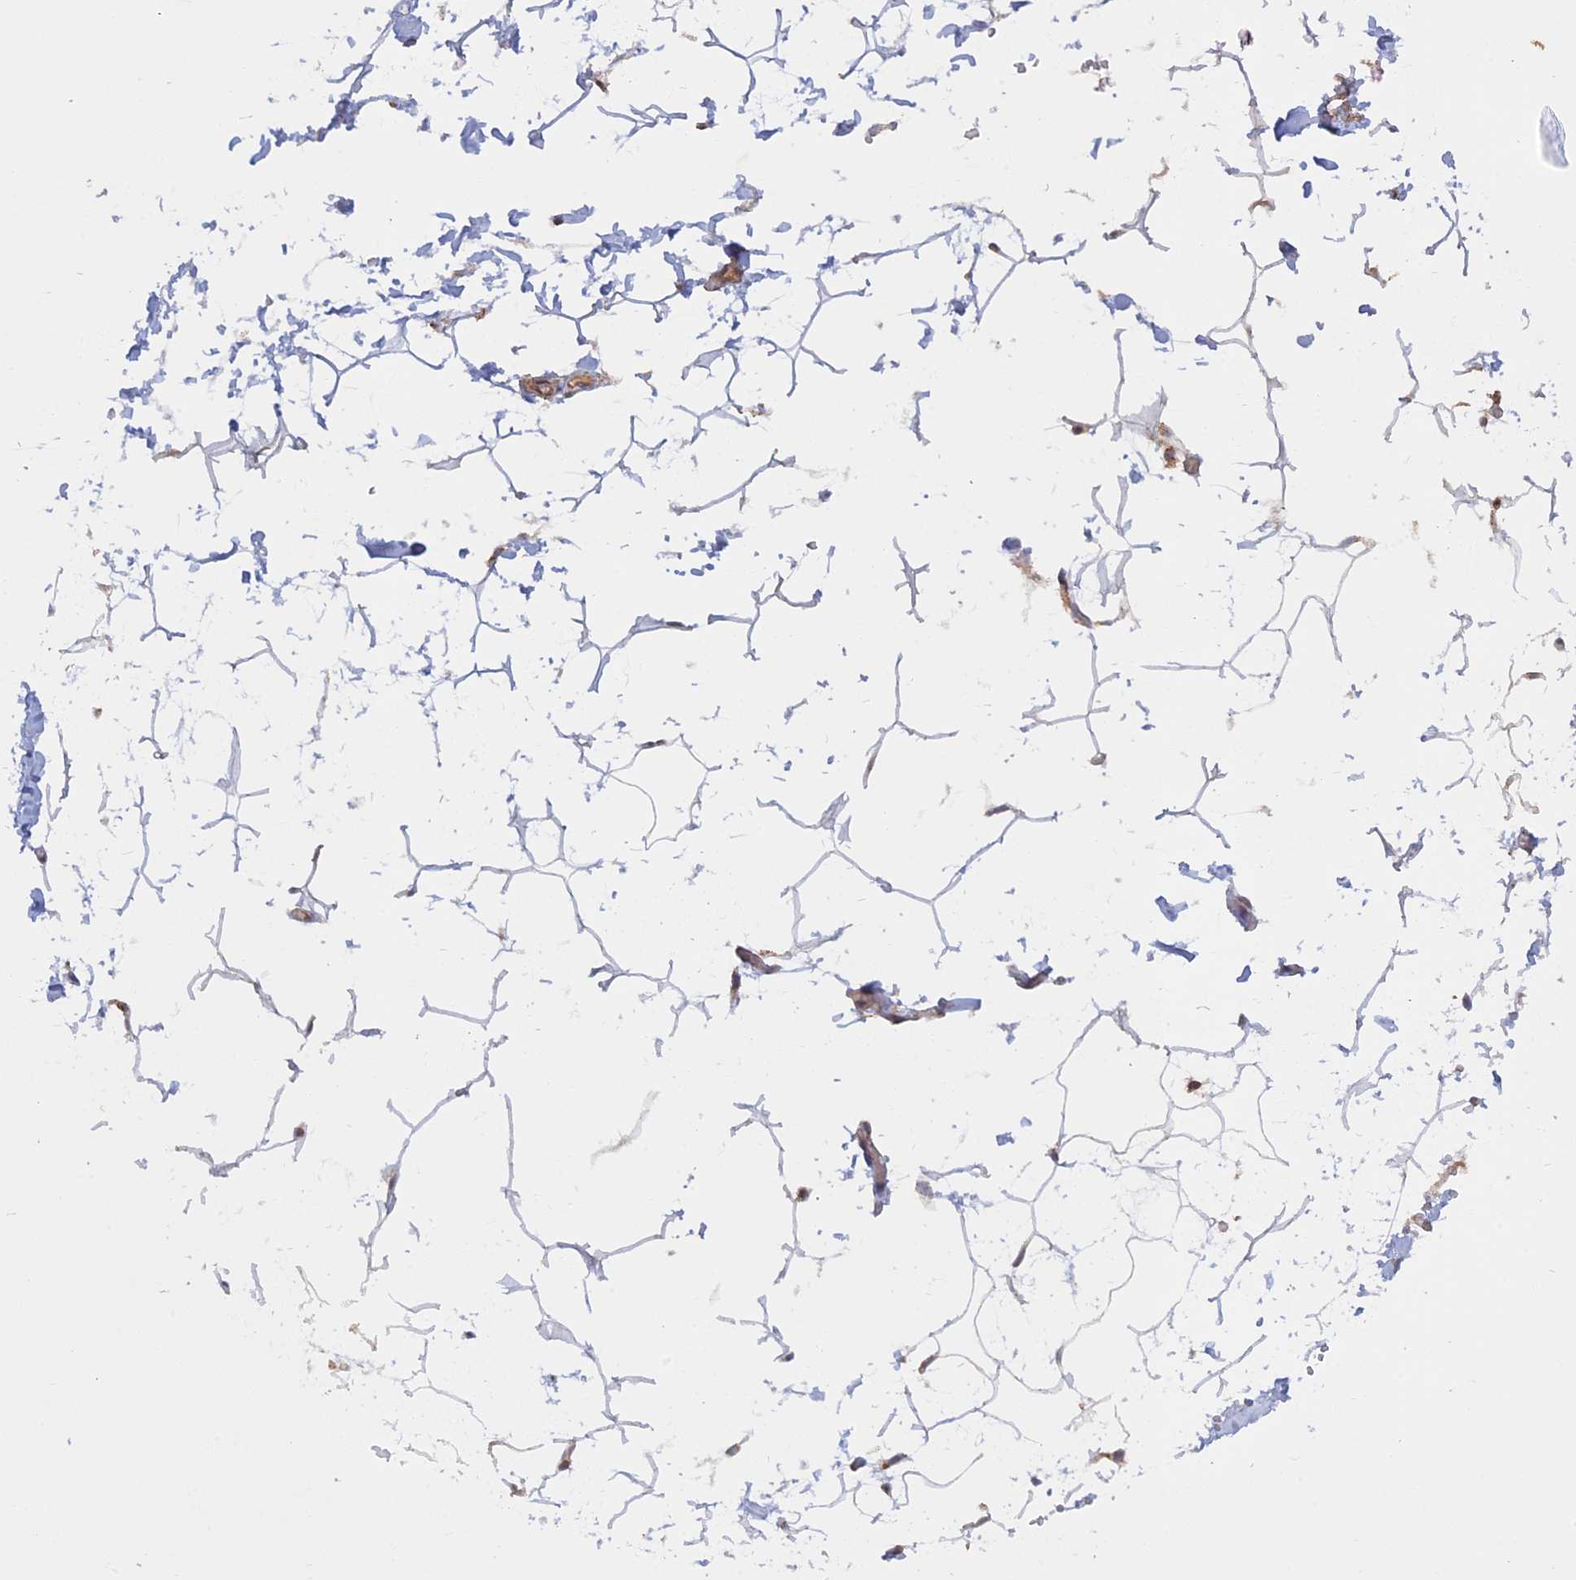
{"staining": {"intensity": "moderate", "quantity": "25%-75%", "location": "cytoplasmic/membranous"}, "tissue": "adipose tissue", "cell_type": "Adipocytes", "image_type": "normal", "snomed": [{"axis": "morphology", "description": "Normal tissue, NOS"}, {"axis": "topography", "description": "Gallbladder"}, {"axis": "topography", "description": "Peripheral nerve tissue"}], "caption": "Immunohistochemical staining of benign adipose tissue demonstrates medium levels of moderate cytoplasmic/membranous expression in about 25%-75% of adipocytes. The staining was performed using DAB to visualize the protein expression in brown, while the nuclei were stained in blue with hematoxylin (Magnification: 20x).", "gene": "FAM210B", "patient": {"sex": "male", "age": 38}}